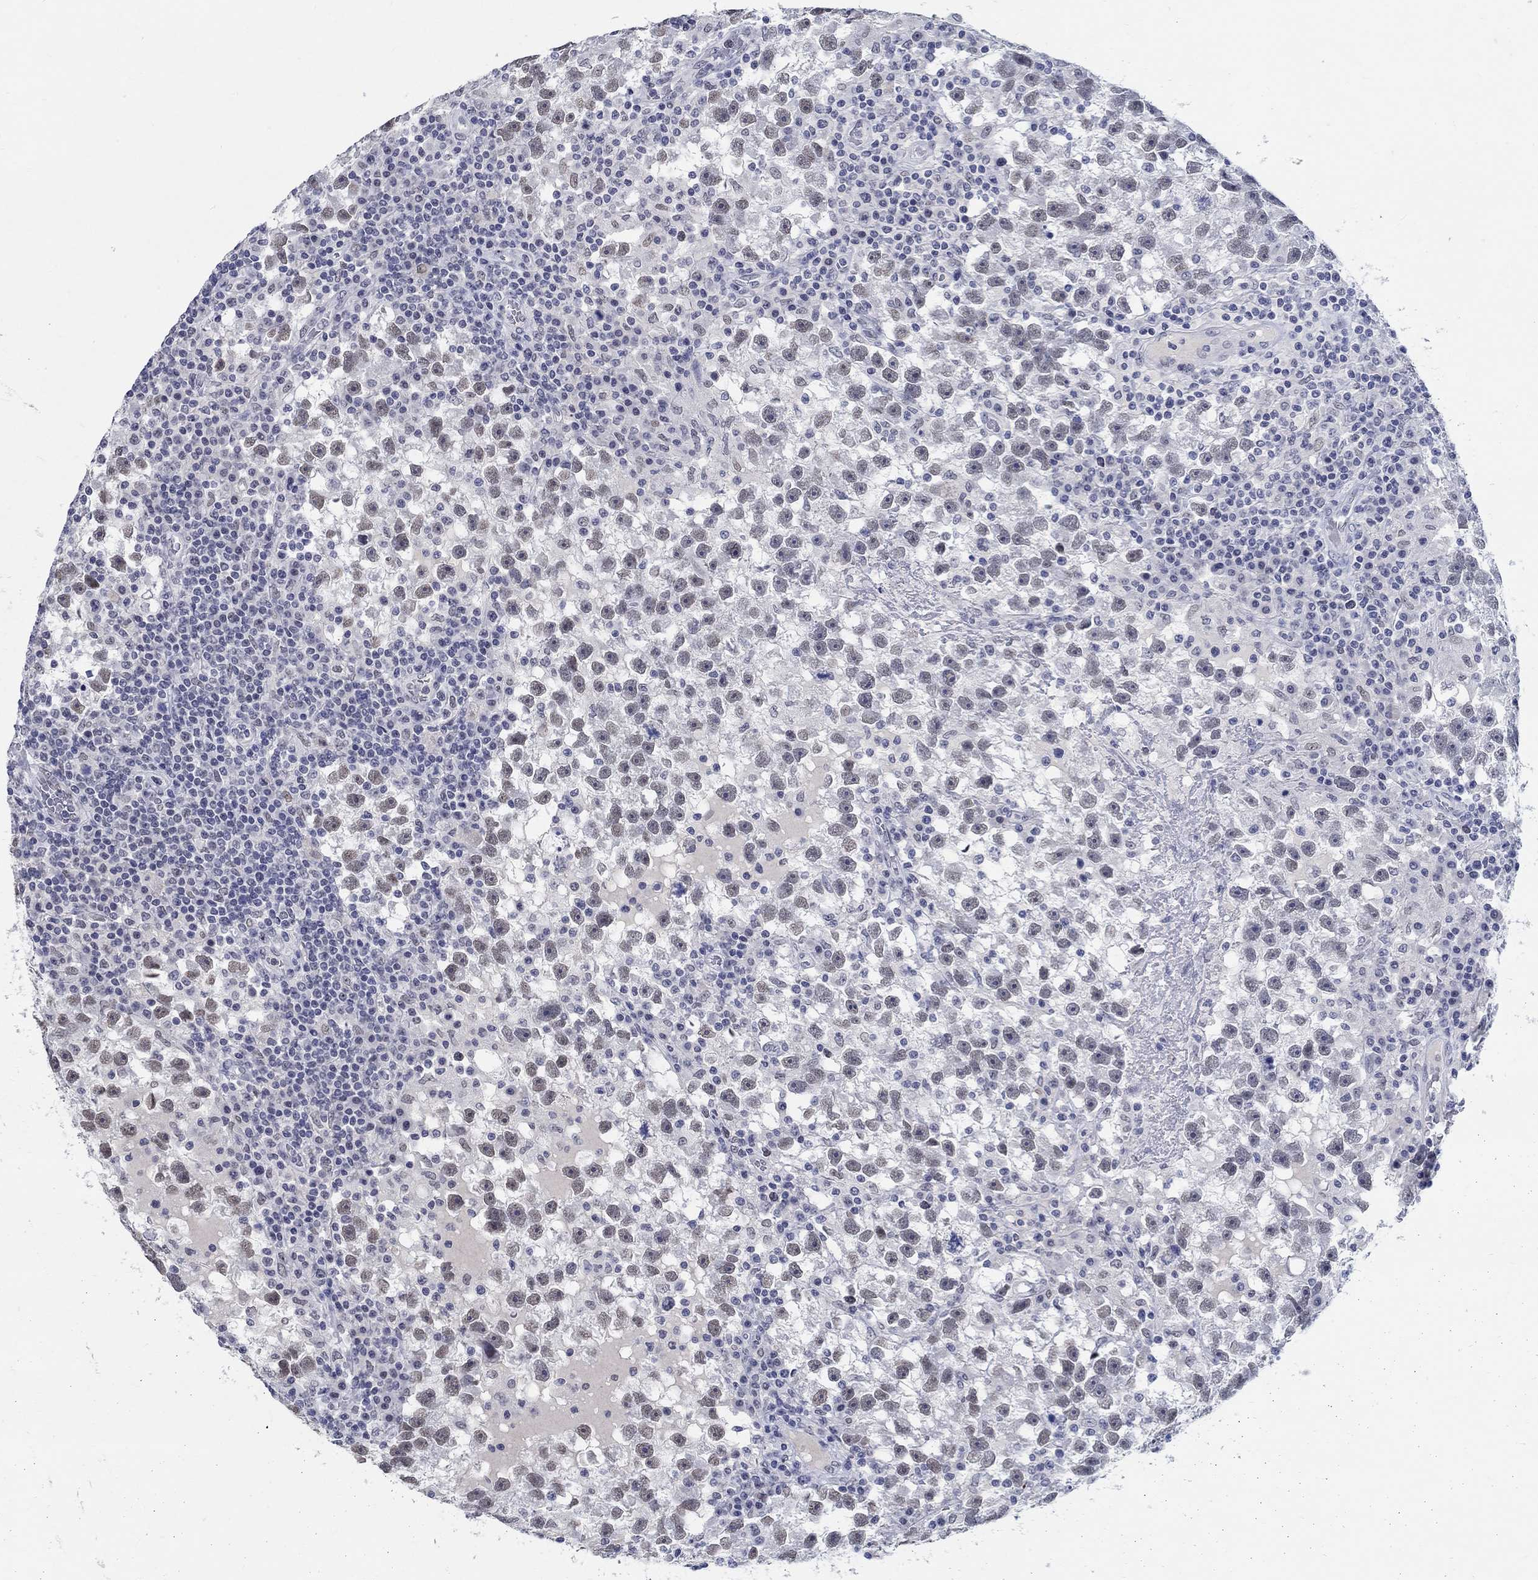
{"staining": {"intensity": "negative", "quantity": "none", "location": "none"}, "tissue": "testis cancer", "cell_type": "Tumor cells", "image_type": "cancer", "snomed": [{"axis": "morphology", "description": "Seminoma, NOS"}, {"axis": "topography", "description": "Testis"}], "caption": "This is a image of immunohistochemistry staining of testis cancer (seminoma), which shows no expression in tumor cells.", "gene": "ANKS1B", "patient": {"sex": "male", "age": 47}}